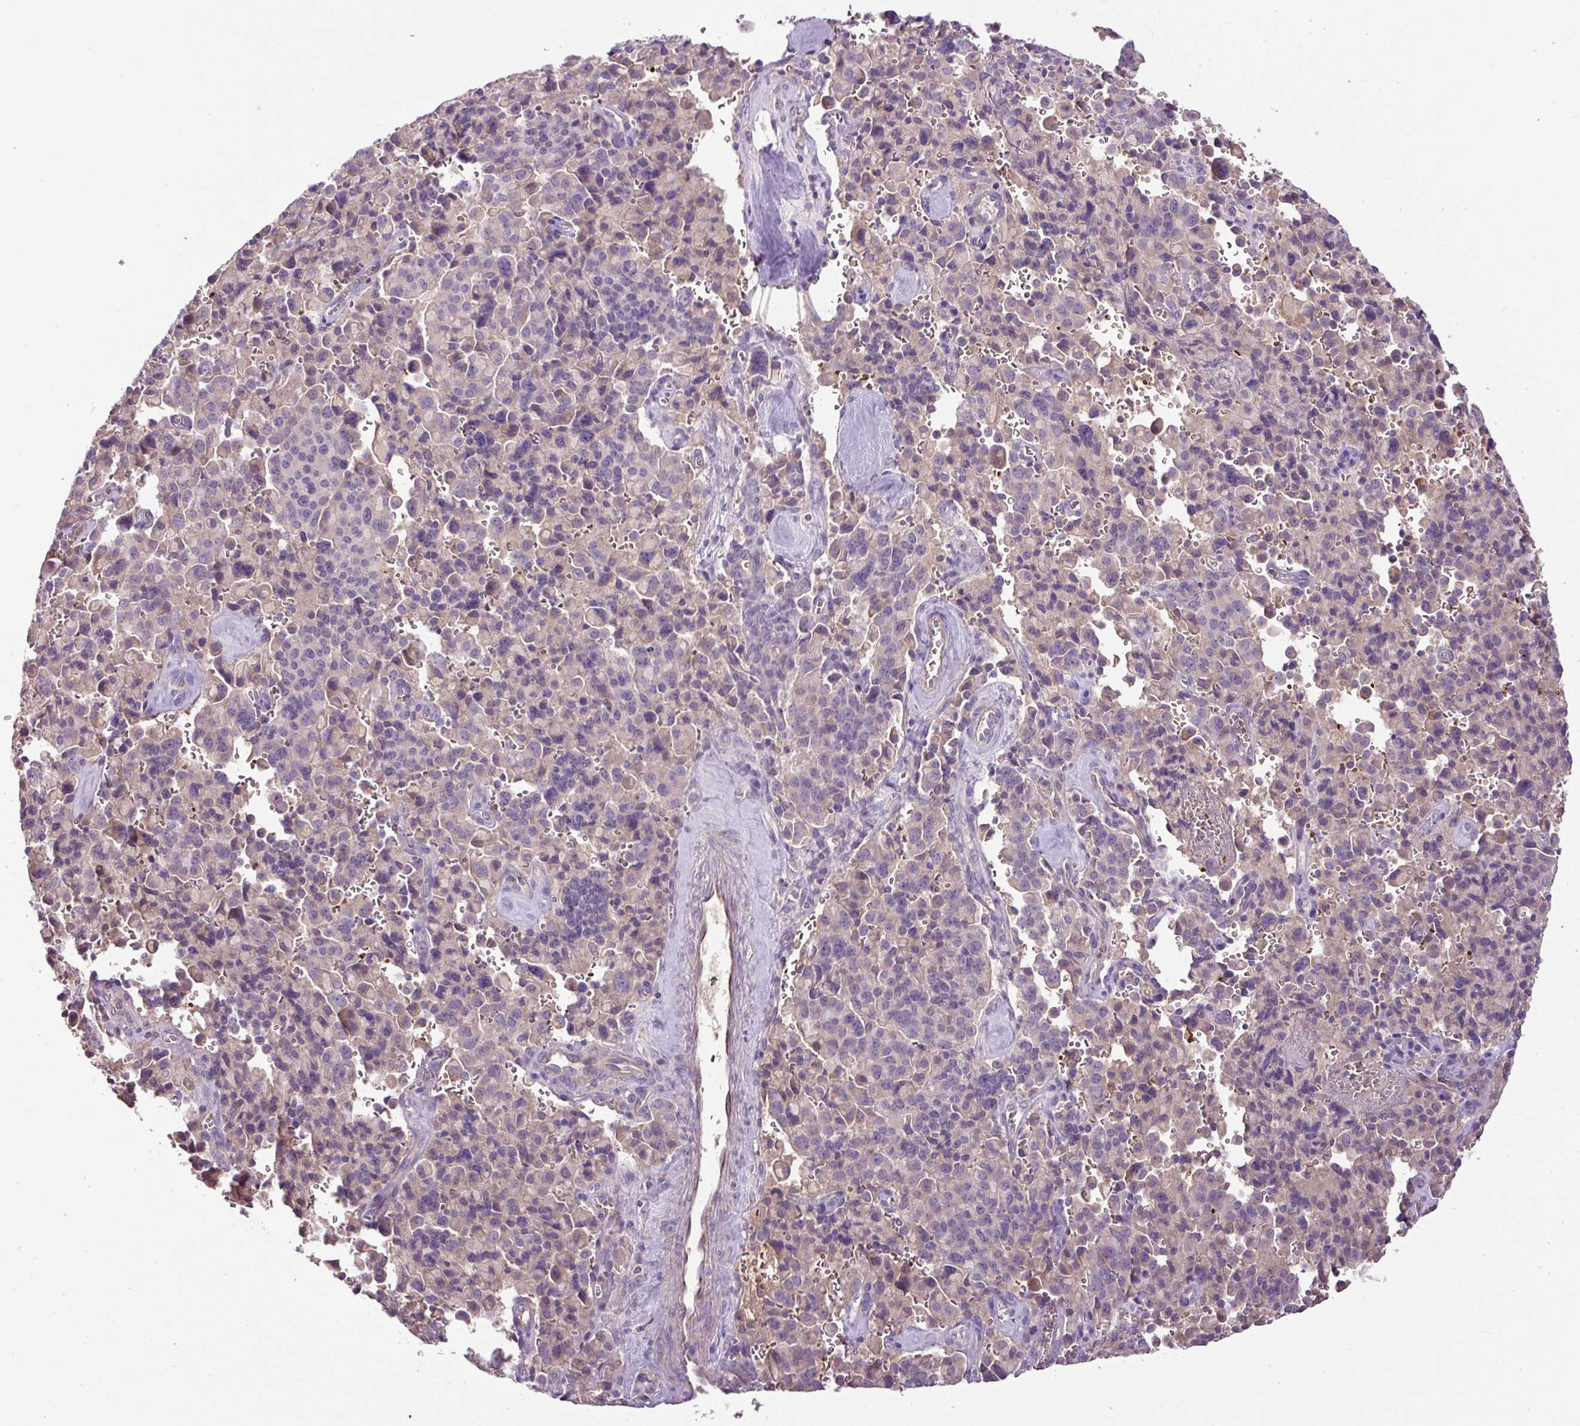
{"staining": {"intensity": "weak", "quantity": "<25%", "location": "cytoplasmic/membranous"}, "tissue": "pancreatic cancer", "cell_type": "Tumor cells", "image_type": "cancer", "snomed": [{"axis": "morphology", "description": "Adenocarcinoma, NOS"}, {"axis": "topography", "description": "Pancreas"}], "caption": "Immunohistochemistry photomicrograph of pancreatic cancer stained for a protein (brown), which reveals no staining in tumor cells.", "gene": "CXCL13", "patient": {"sex": "male", "age": 65}}